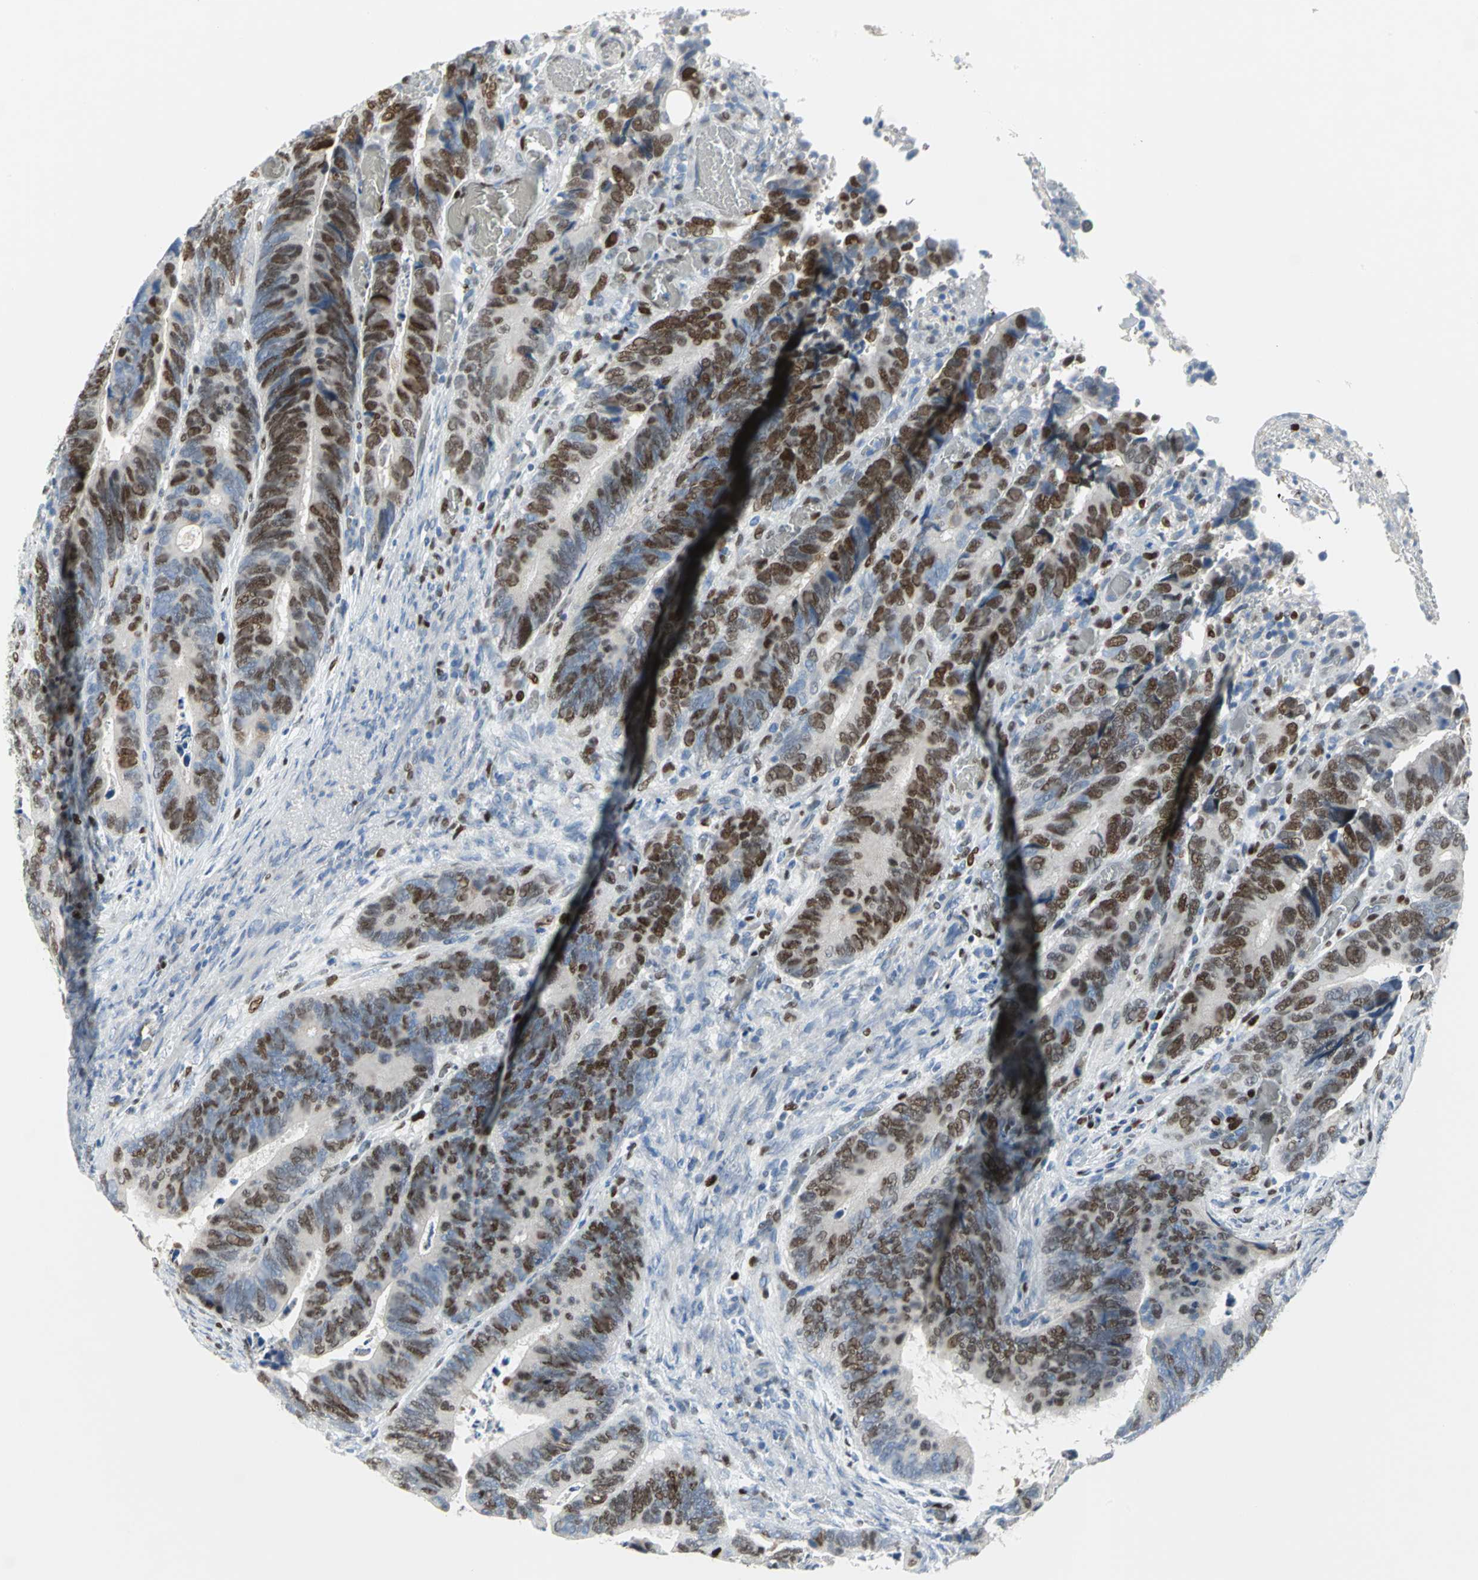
{"staining": {"intensity": "strong", "quantity": ">75%", "location": "nuclear"}, "tissue": "colorectal cancer", "cell_type": "Tumor cells", "image_type": "cancer", "snomed": [{"axis": "morphology", "description": "Adenocarcinoma, NOS"}, {"axis": "topography", "description": "Colon"}], "caption": "Strong nuclear positivity for a protein is seen in about >75% of tumor cells of colorectal cancer using IHC.", "gene": "MCM4", "patient": {"sex": "male", "age": 72}}